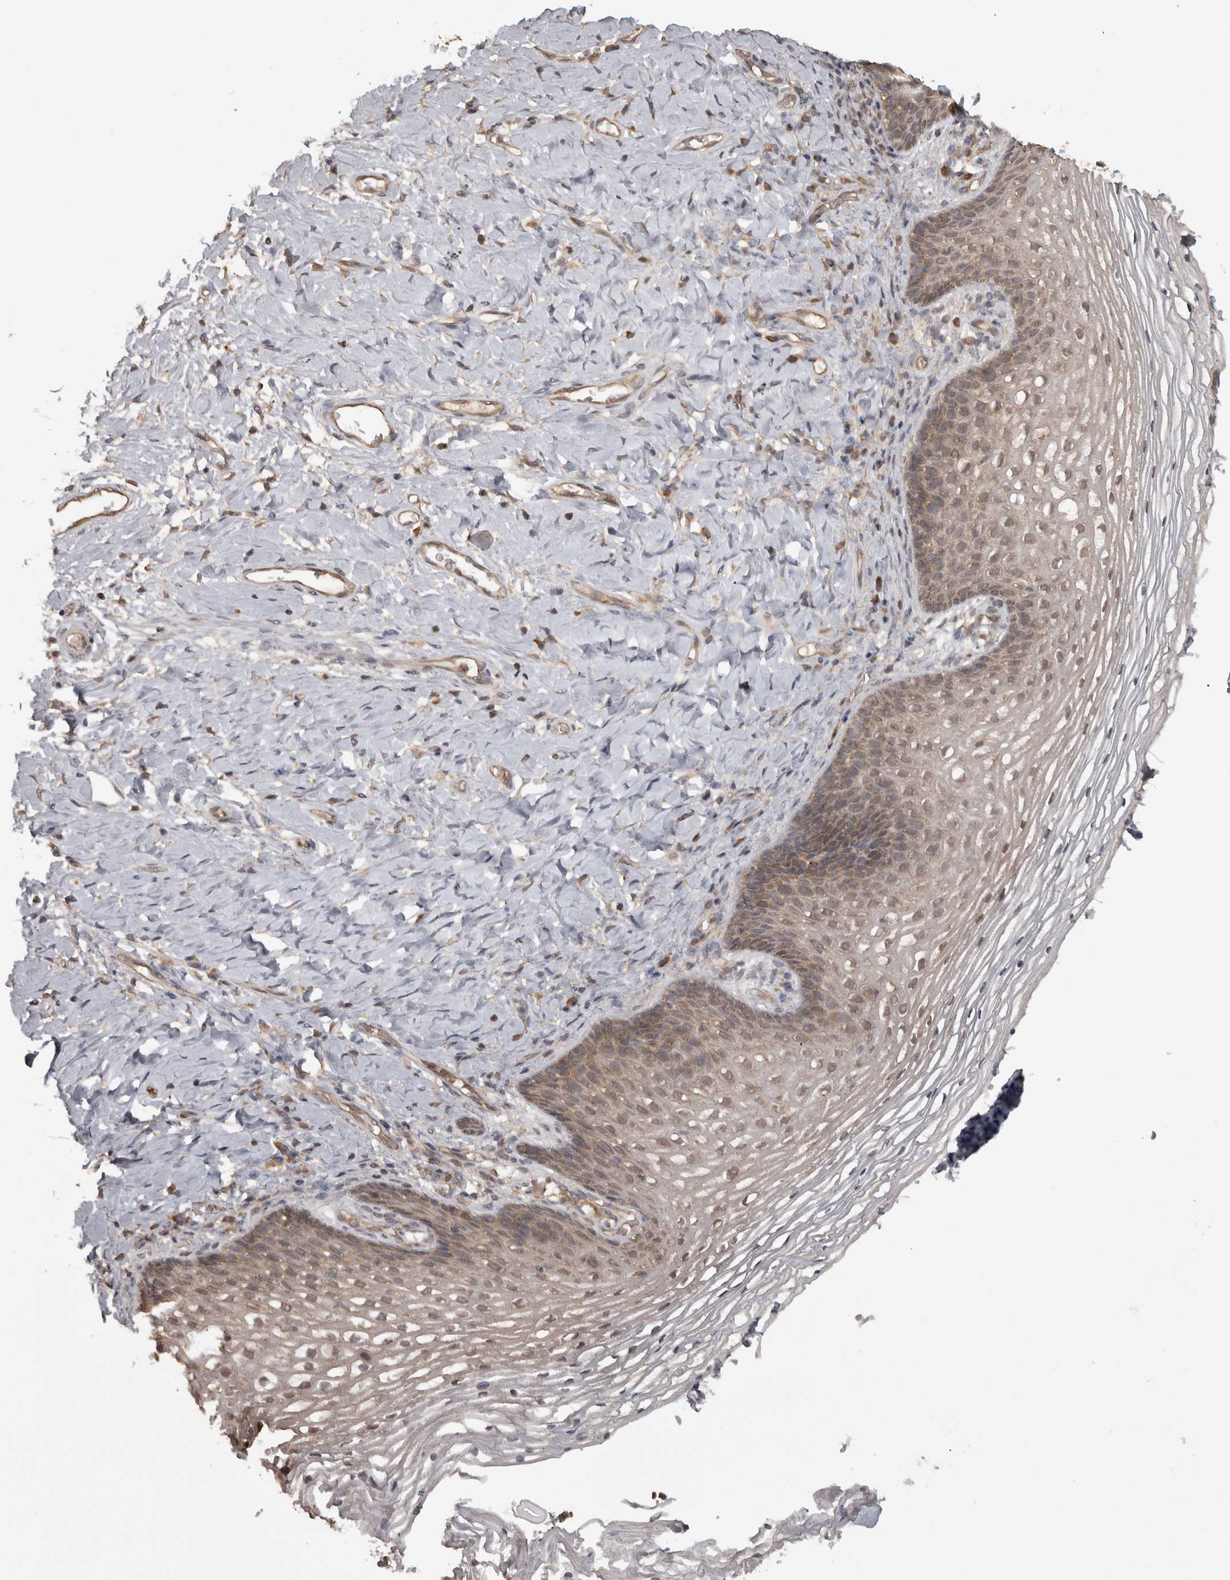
{"staining": {"intensity": "weak", "quantity": ">75%", "location": "cytoplasmic/membranous,nuclear"}, "tissue": "vagina", "cell_type": "Squamous epithelial cells", "image_type": "normal", "snomed": [{"axis": "morphology", "description": "Normal tissue, NOS"}, {"axis": "topography", "description": "Vagina"}], "caption": "Brown immunohistochemical staining in benign vagina exhibits weak cytoplasmic/membranous,nuclear expression in about >75% of squamous epithelial cells.", "gene": "MICU3", "patient": {"sex": "female", "age": 60}}